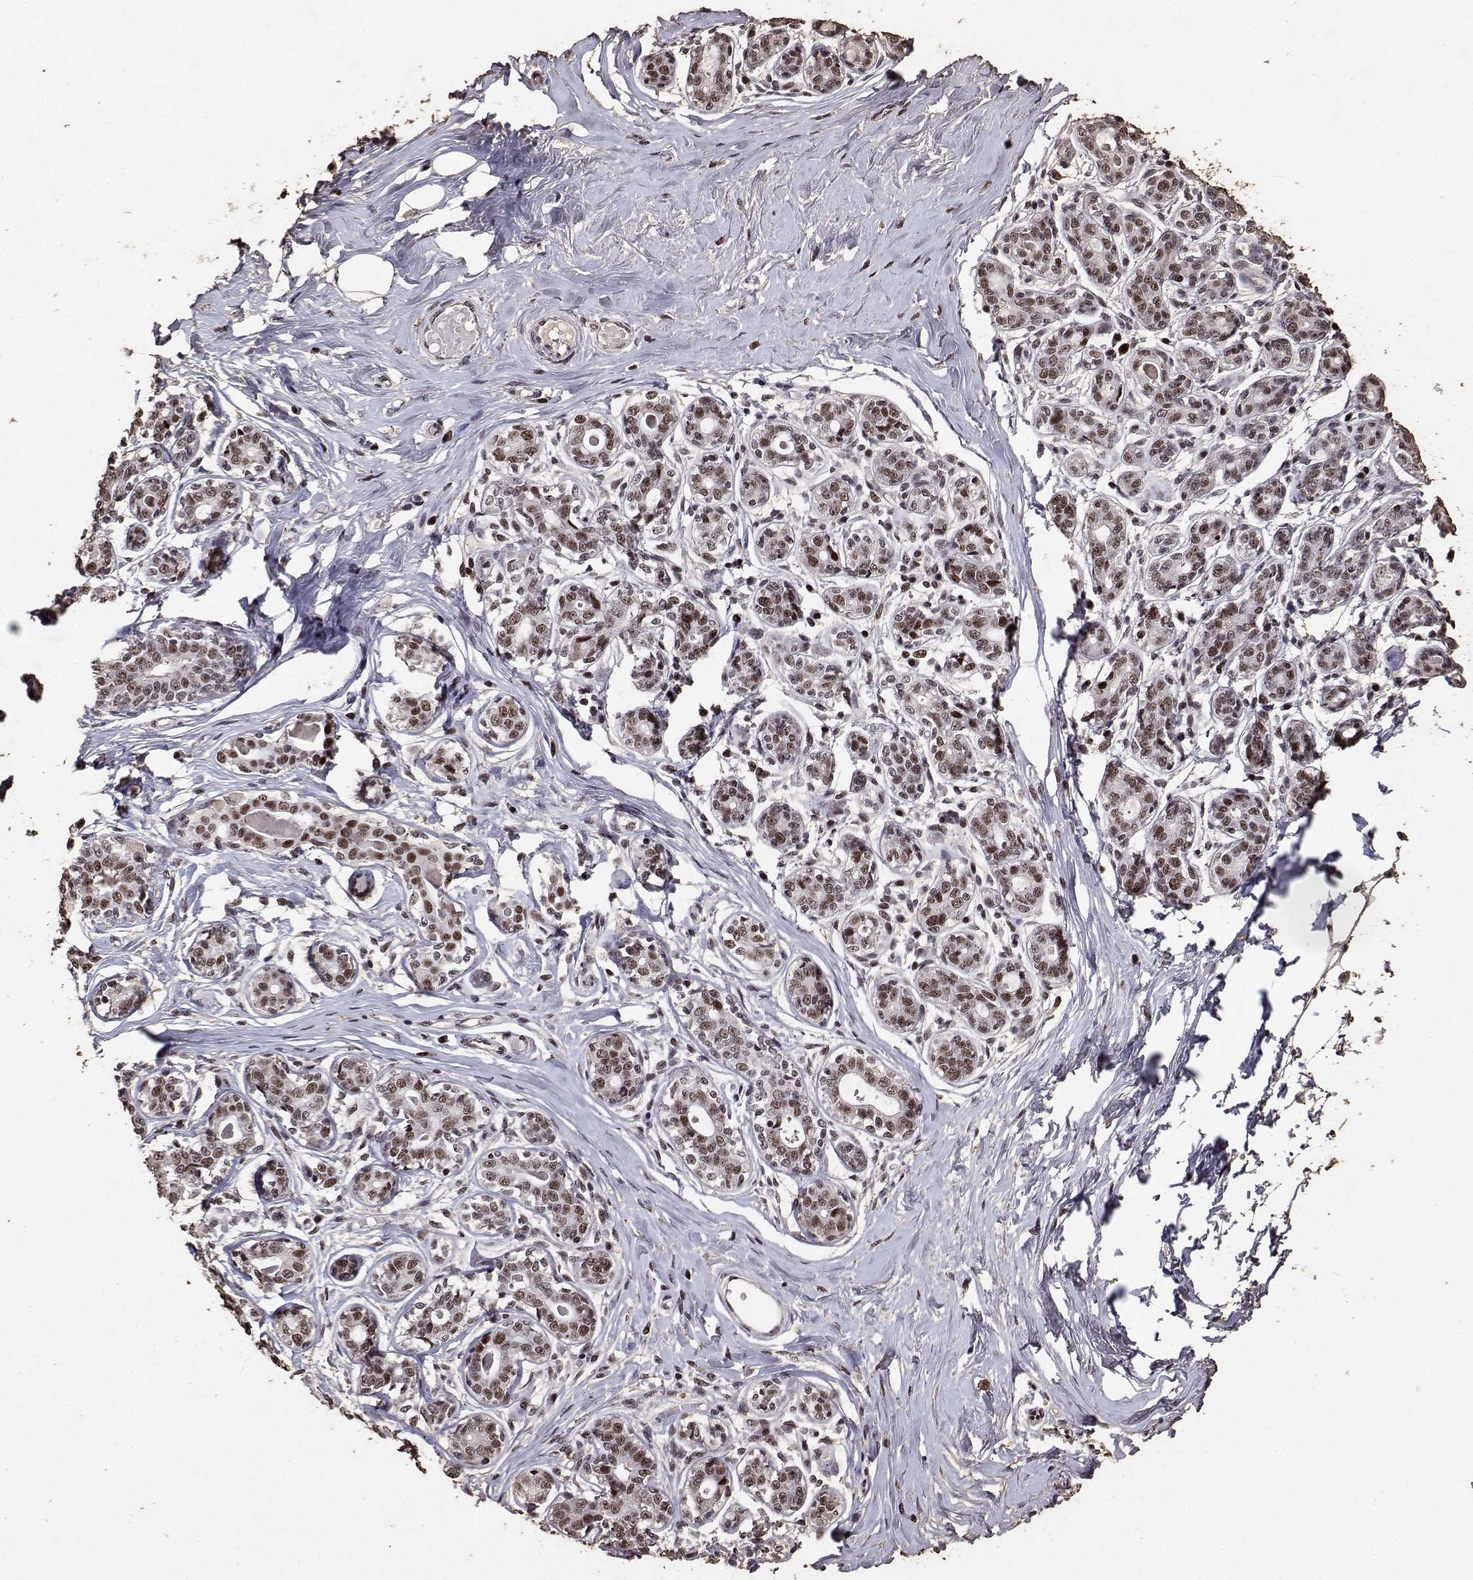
{"staining": {"intensity": "strong", "quantity": ">75%", "location": "nuclear"}, "tissue": "breast", "cell_type": "Adipocytes", "image_type": "normal", "snomed": [{"axis": "morphology", "description": "Normal tissue, NOS"}, {"axis": "topography", "description": "Skin"}, {"axis": "topography", "description": "Breast"}], "caption": "DAB immunohistochemical staining of normal breast reveals strong nuclear protein positivity in about >75% of adipocytes.", "gene": "TOE1", "patient": {"sex": "female", "age": 43}}